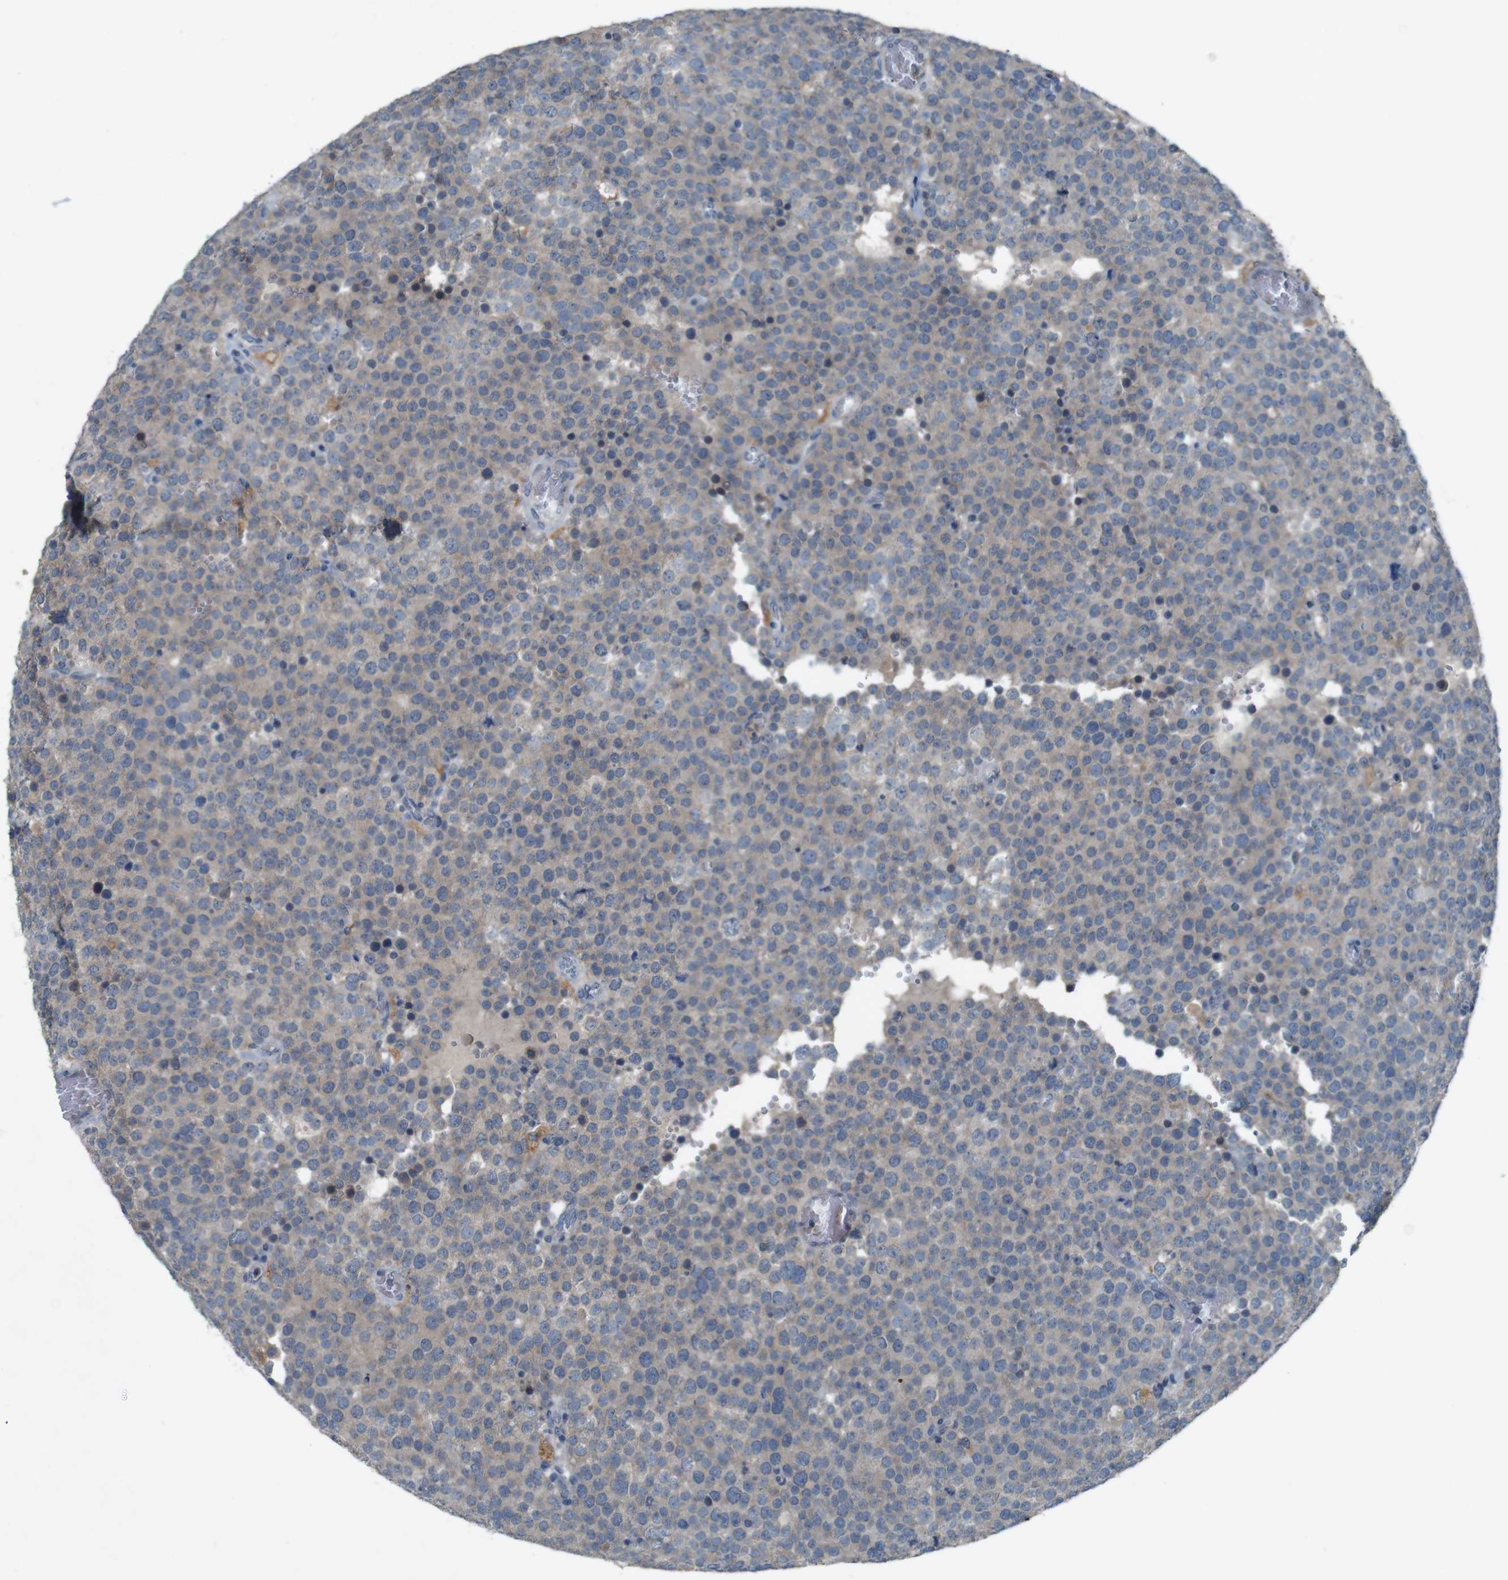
{"staining": {"intensity": "weak", "quantity": ">75%", "location": "cytoplasmic/membranous"}, "tissue": "testis cancer", "cell_type": "Tumor cells", "image_type": "cancer", "snomed": [{"axis": "morphology", "description": "Normal tissue, NOS"}, {"axis": "morphology", "description": "Seminoma, NOS"}, {"axis": "topography", "description": "Testis"}], "caption": "Immunohistochemical staining of human testis cancer exhibits low levels of weak cytoplasmic/membranous protein positivity in about >75% of tumor cells.", "gene": "MOGAT3", "patient": {"sex": "male", "age": 71}}